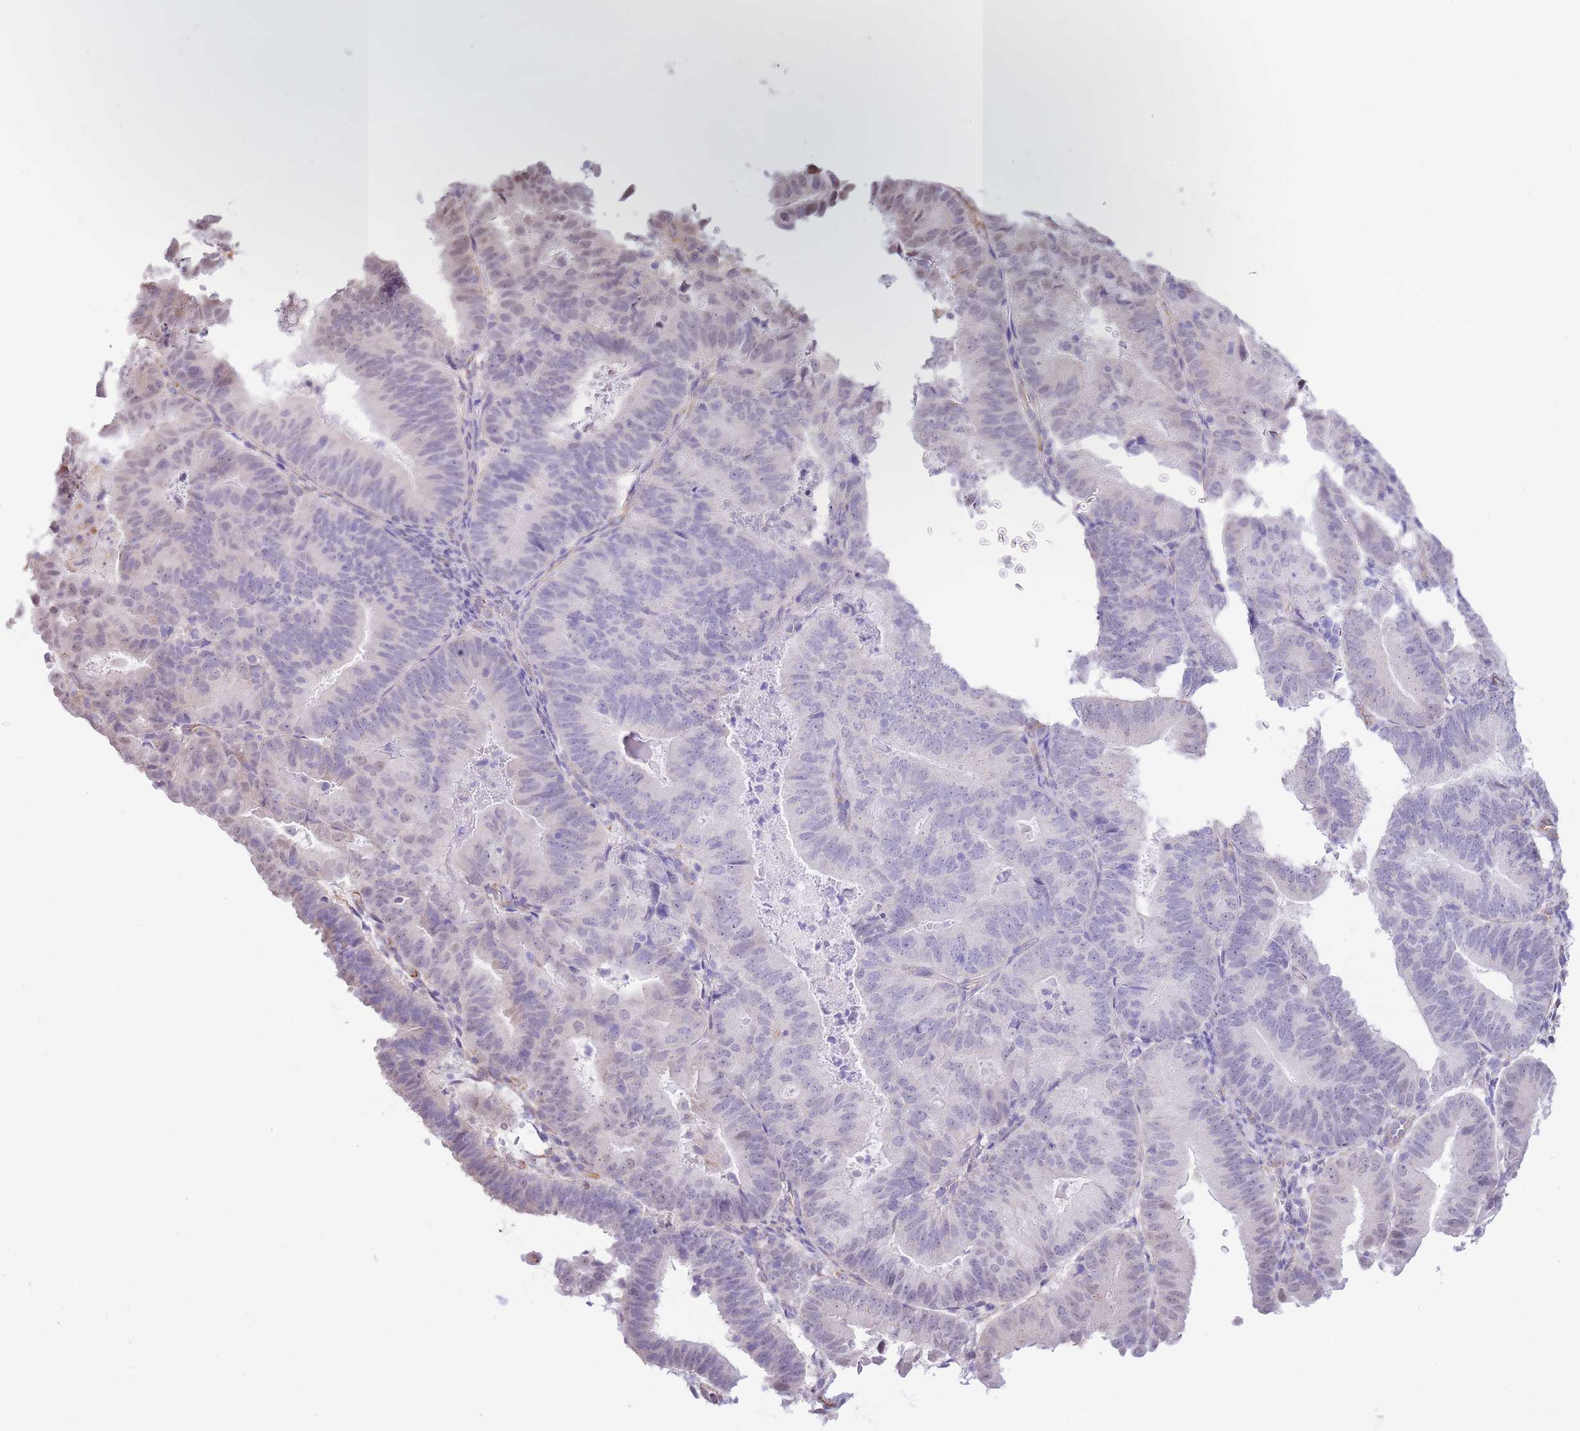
{"staining": {"intensity": "negative", "quantity": "none", "location": "none"}, "tissue": "endometrial cancer", "cell_type": "Tumor cells", "image_type": "cancer", "snomed": [{"axis": "morphology", "description": "Adenocarcinoma, NOS"}, {"axis": "topography", "description": "Endometrium"}], "caption": "Immunohistochemistry (IHC) image of neoplastic tissue: endometrial cancer (adenocarcinoma) stained with DAB (3,3'-diaminobenzidine) displays no significant protein staining in tumor cells. (DAB (3,3'-diaminobenzidine) immunohistochemistry (IHC), high magnification).", "gene": "PSG8", "patient": {"sex": "female", "age": 70}}